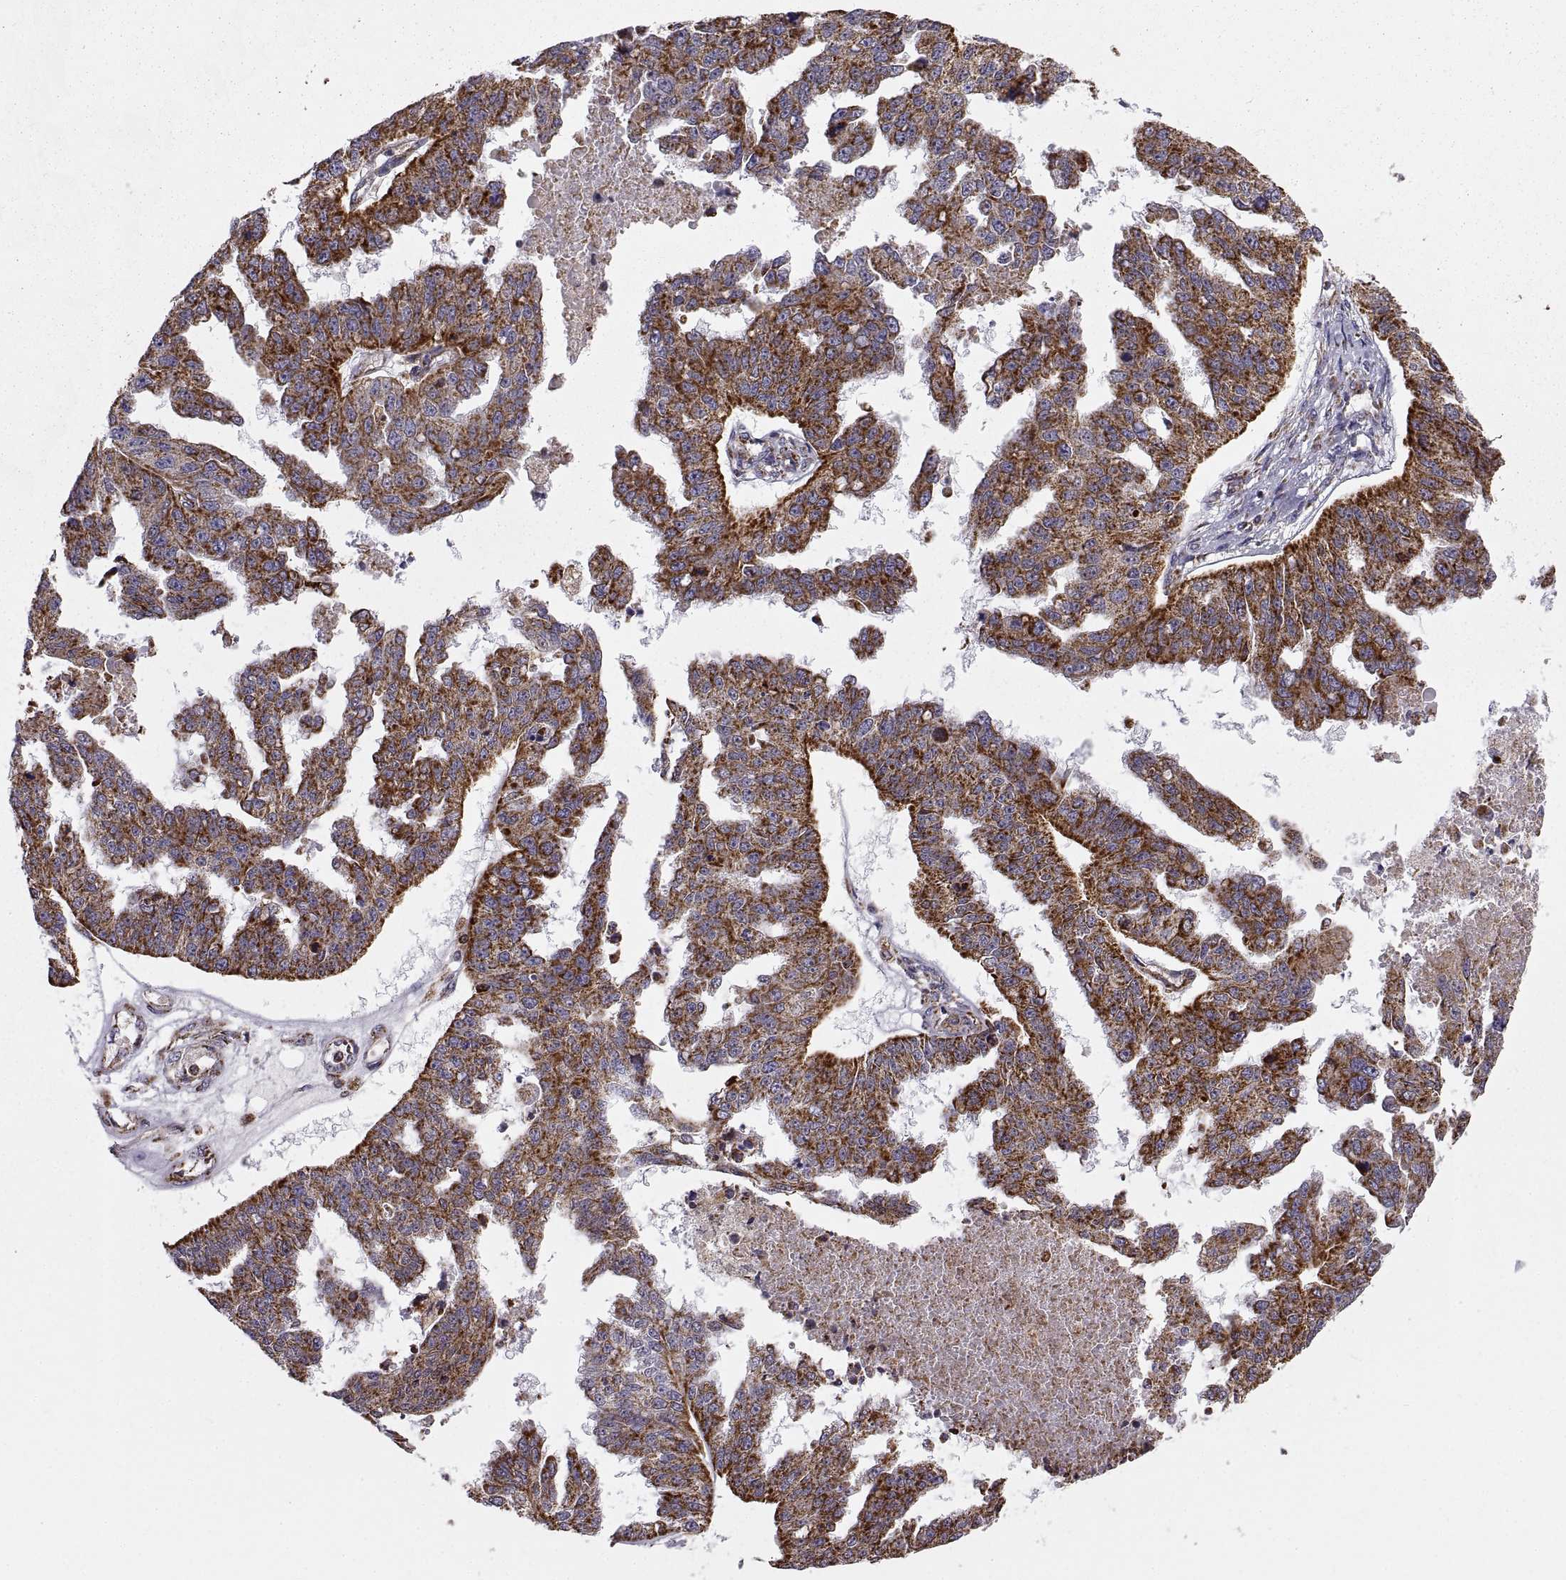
{"staining": {"intensity": "strong", "quantity": ">75%", "location": "cytoplasmic/membranous"}, "tissue": "ovarian cancer", "cell_type": "Tumor cells", "image_type": "cancer", "snomed": [{"axis": "morphology", "description": "Cystadenocarcinoma, serous, NOS"}, {"axis": "topography", "description": "Ovary"}], "caption": "A micrograph of serous cystadenocarcinoma (ovarian) stained for a protein exhibits strong cytoplasmic/membranous brown staining in tumor cells. (DAB IHC with brightfield microscopy, high magnification).", "gene": "ARSD", "patient": {"sex": "female", "age": 58}}